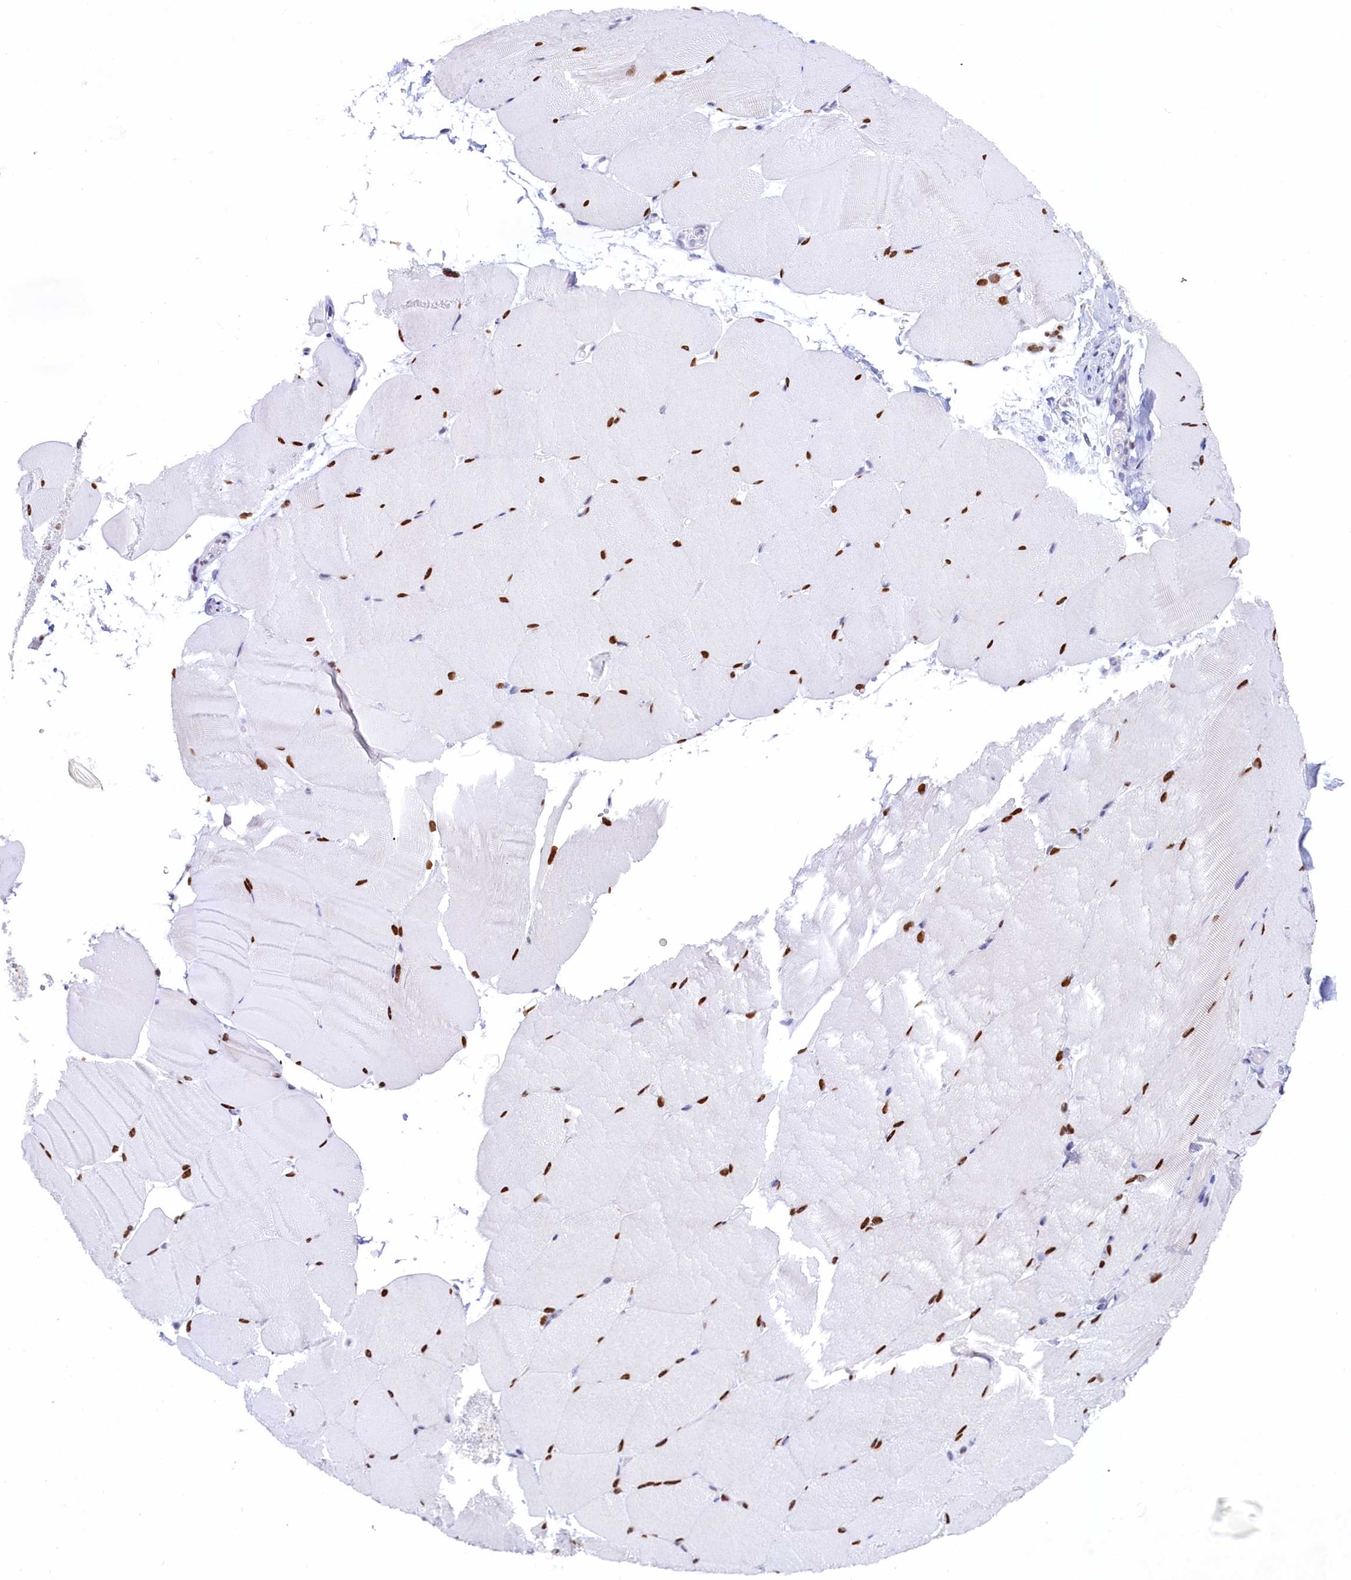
{"staining": {"intensity": "moderate", "quantity": ">75%", "location": "nuclear"}, "tissue": "skeletal muscle", "cell_type": "Myocytes", "image_type": "normal", "snomed": [{"axis": "morphology", "description": "Normal tissue, NOS"}, {"axis": "topography", "description": "Skeletal muscle"}, {"axis": "topography", "description": "Parathyroid gland"}], "caption": "High-magnification brightfield microscopy of unremarkable skeletal muscle stained with DAB (3,3'-diaminobenzidine) (brown) and counterstained with hematoxylin (blue). myocytes exhibit moderate nuclear positivity is appreciated in about>75% of cells.", "gene": "SUGP2", "patient": {"sex": "female", "age": 37}}